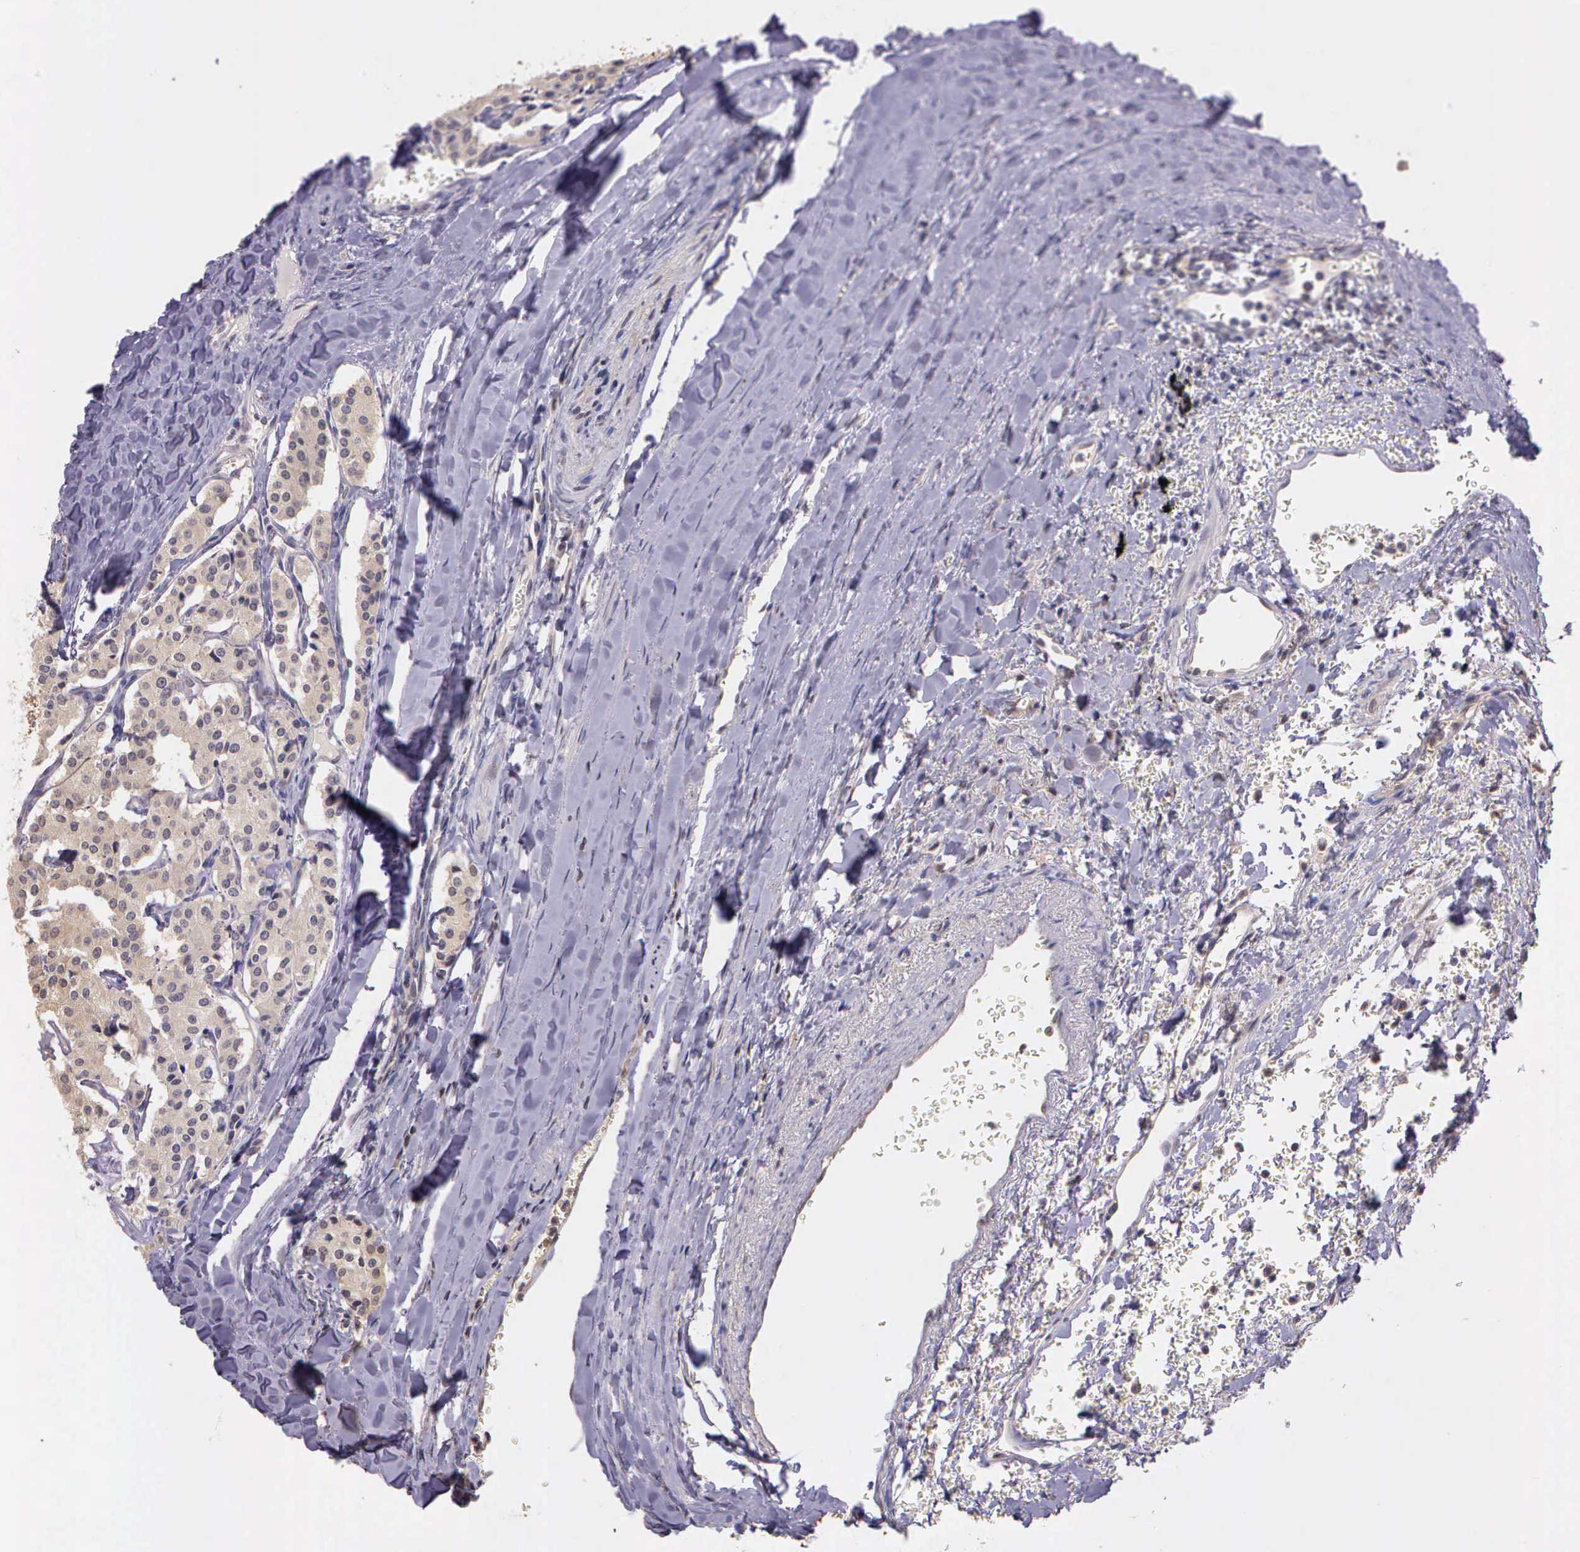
{"staining": {"intensity": "negative", "quantity": "none", "location": "none"}, "tissue": "carcinoid", "cell_type": "Tumor cells", "image_type": "cancer", "snomed": [{"axis": "morphology", "description": "Carcinoid, malignant, NOS"}, {"axis": "topography", "description": "Bronchus"}], "caption": "The histopathology image reveals no significant positivity in tumor cells of malignant carcinoid. (Brightfield microscopy of DAB immunohistochemistry (IHC) at high magnification).", "gene": "IGBP1", "patient": {"sex": "male", "age": 55}}